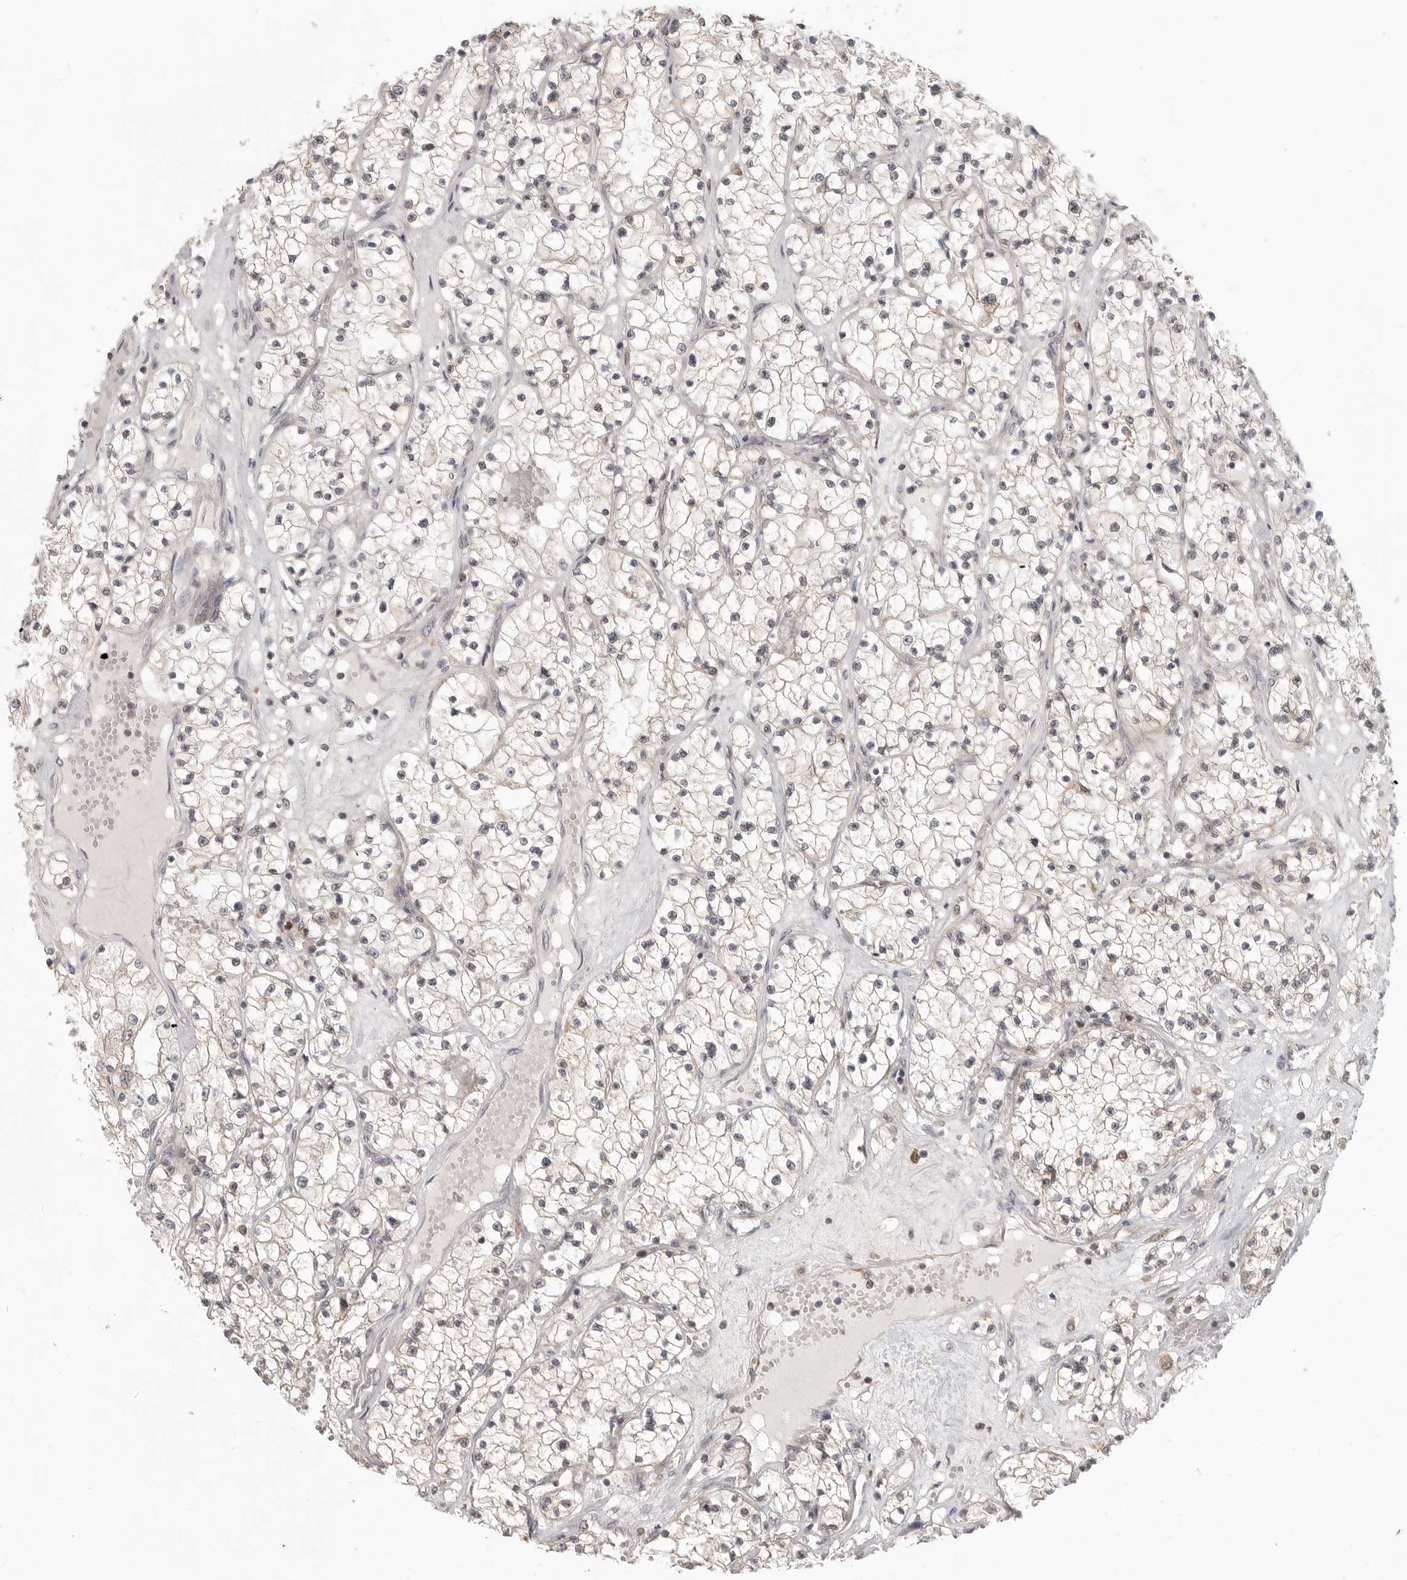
{"staining": {"intensity": "negative", "quantity": "none", "location": "none"}, "tissue": "renal cancer", "cell_type": "Tumor cells", "image_type": "cancer", "snomed": [{"axis": "morphology", "description": "Normal tissue, NOS"}, {"axis": "morphology", "description": "Adenocarcinoma, NOS"}, {"axis": "topography", "description": "Kidney"}], "caption": "Immunohistochemical staining of renal adenocarcinoma exhibits no significant staining in tumor cells.", "gene": "DBNL", "patient": {"sex": "male", "age": 68}}